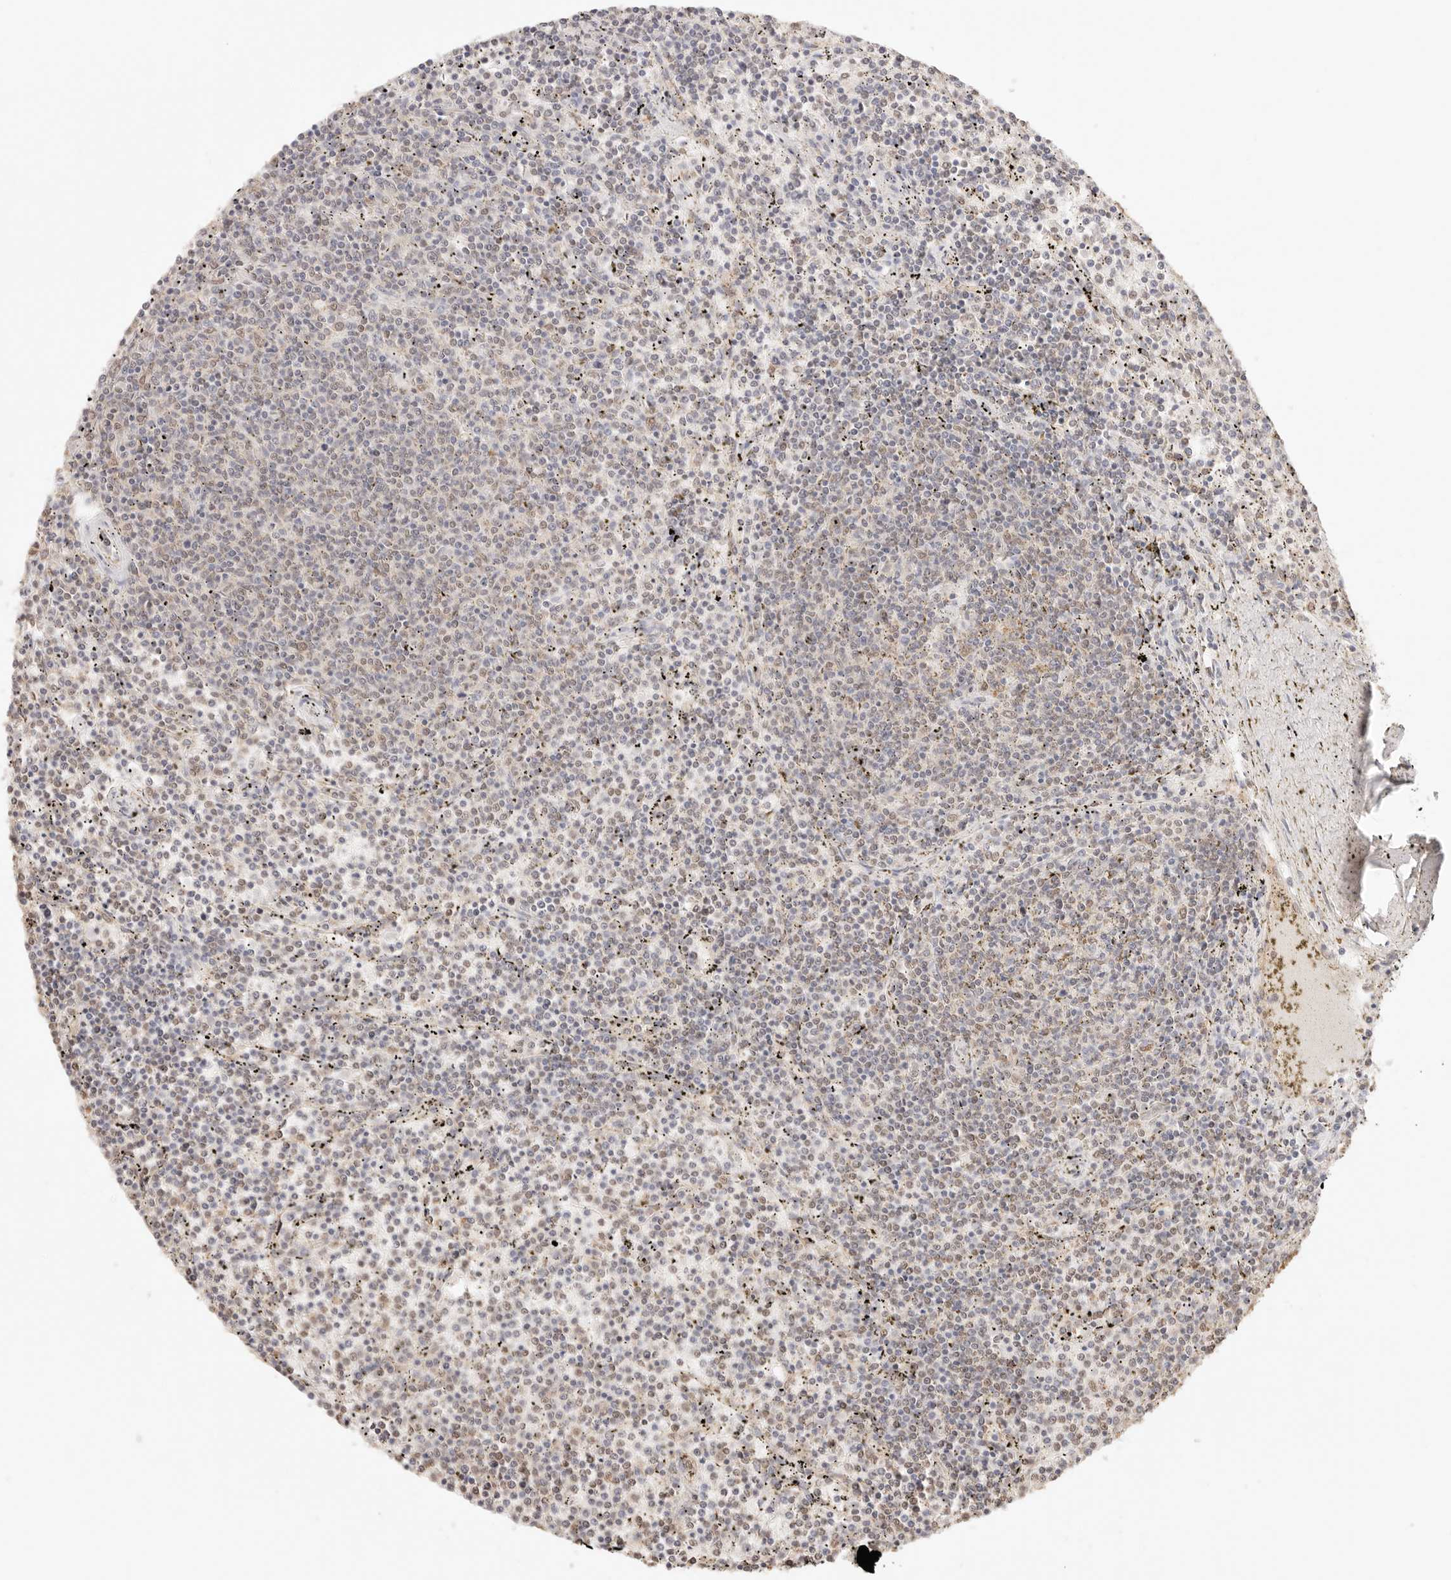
{"staining": {"intensity": "weak", "quantity": "<25%", "location": "nuclear"}, "tissue": "lymphoma", "cell_type": "Tumor cells", "image_type": "cancer", "snomed": [{"axis": "morphology", "description": "Malignant lymphoma, non-Hodgkin's type, Low grade"}, {"axis": "topography", "description": "Spleen"}], "caption": "Malignant lymphoma, non-Hodgkin's type (low-grade) was stained to show a protein in brown. There is no significant positivity in tumor cells.", "gene": "IL1R2", "patient": {"sex": "female", "age": 50}}